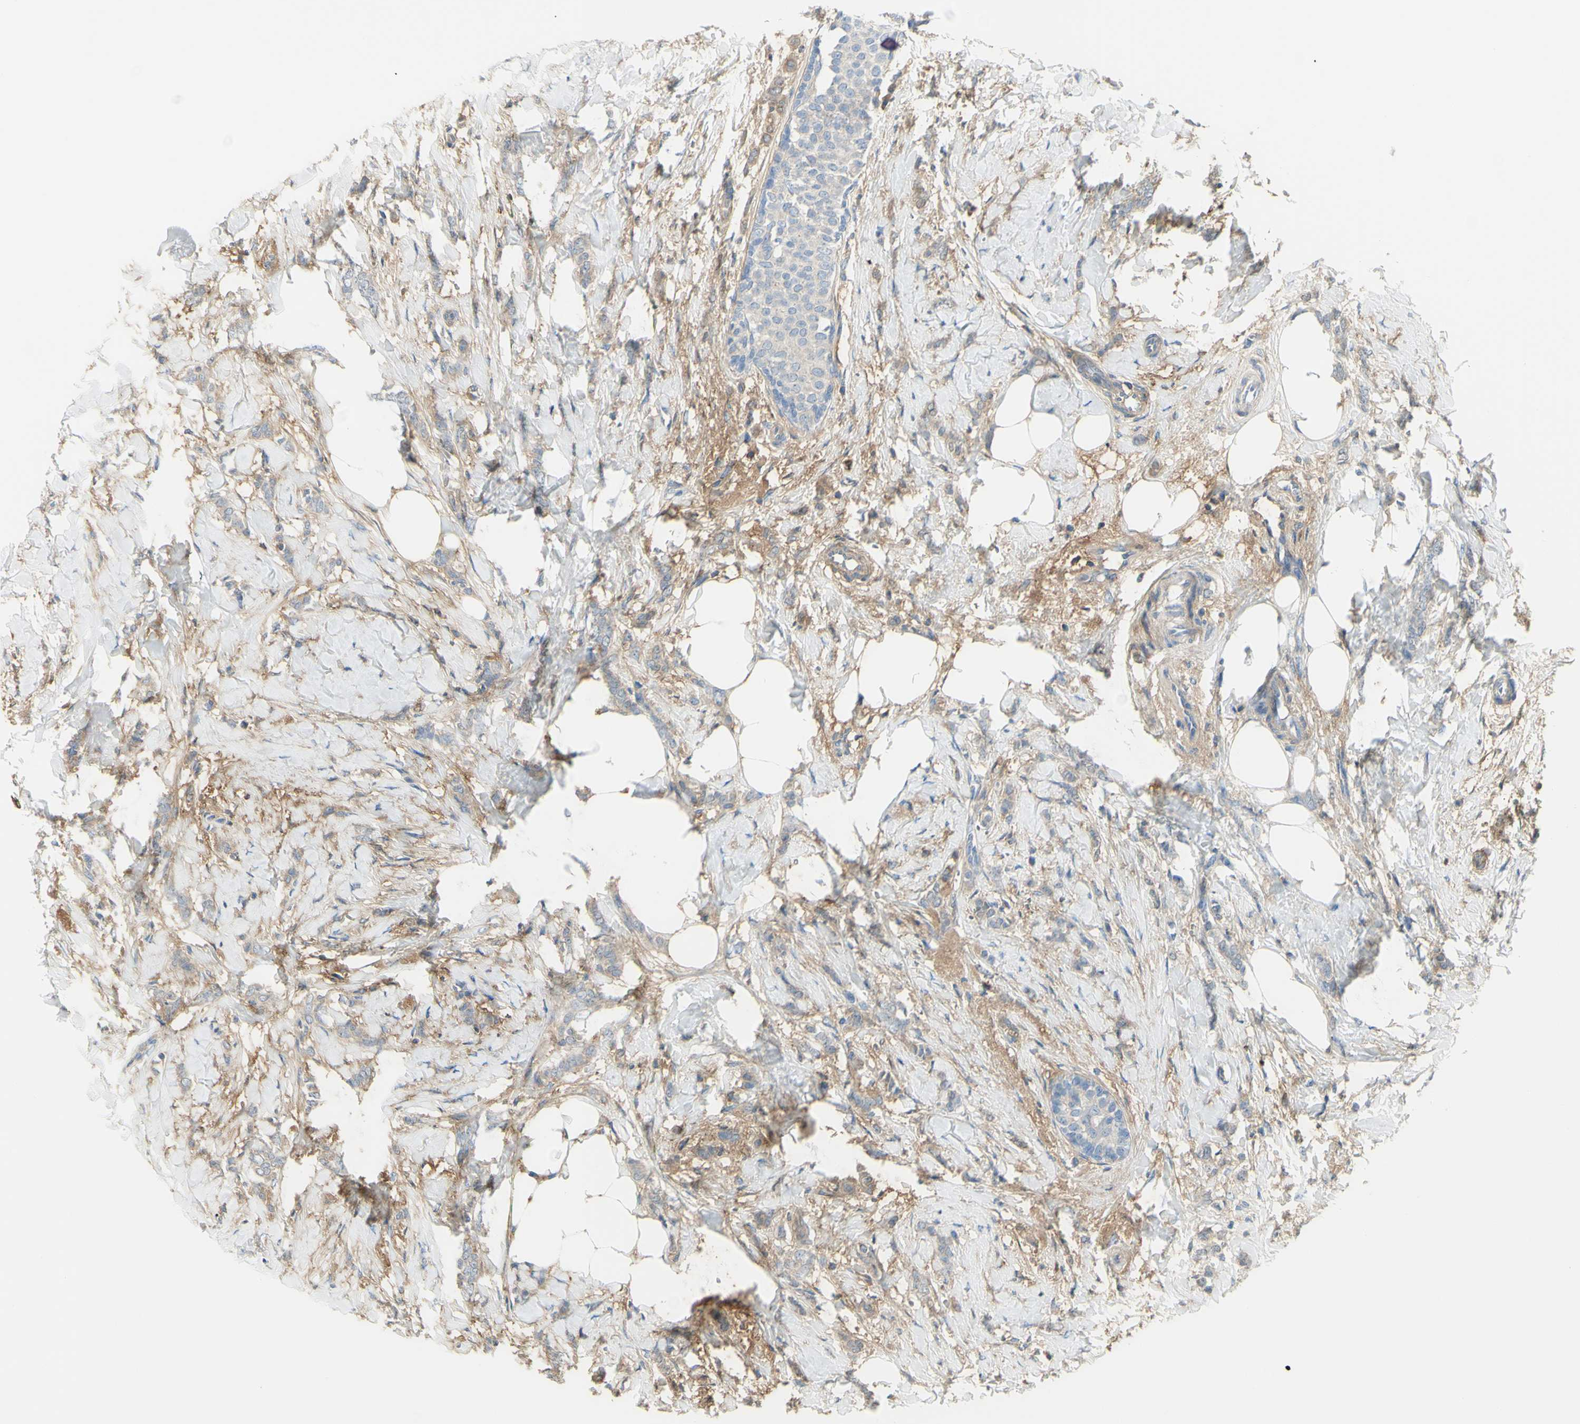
{"staining": {"intensity": "weak", "quantity": ">75%", "location": "cytoplasmic/membranous"}, "tissue": "breast cancer", "cell_type": "Tumor cells", "image_type": "cancer", "snomed": [{"axis": "morphology", "description": "Lobular carcinoma, in situ"}, {"axis": "morphology", "description": "Lobular carcinoma"}, {"axis": "topography", "description": "Breast"}], "caption": "Protein expression analysis of human lobular carcinoma (breast) reveals weak cytoplasmic/membranous expression in about >75% of tumor cells.", "gene": "NCBP2L", "patient": {"sex": "female", "age": 41}}